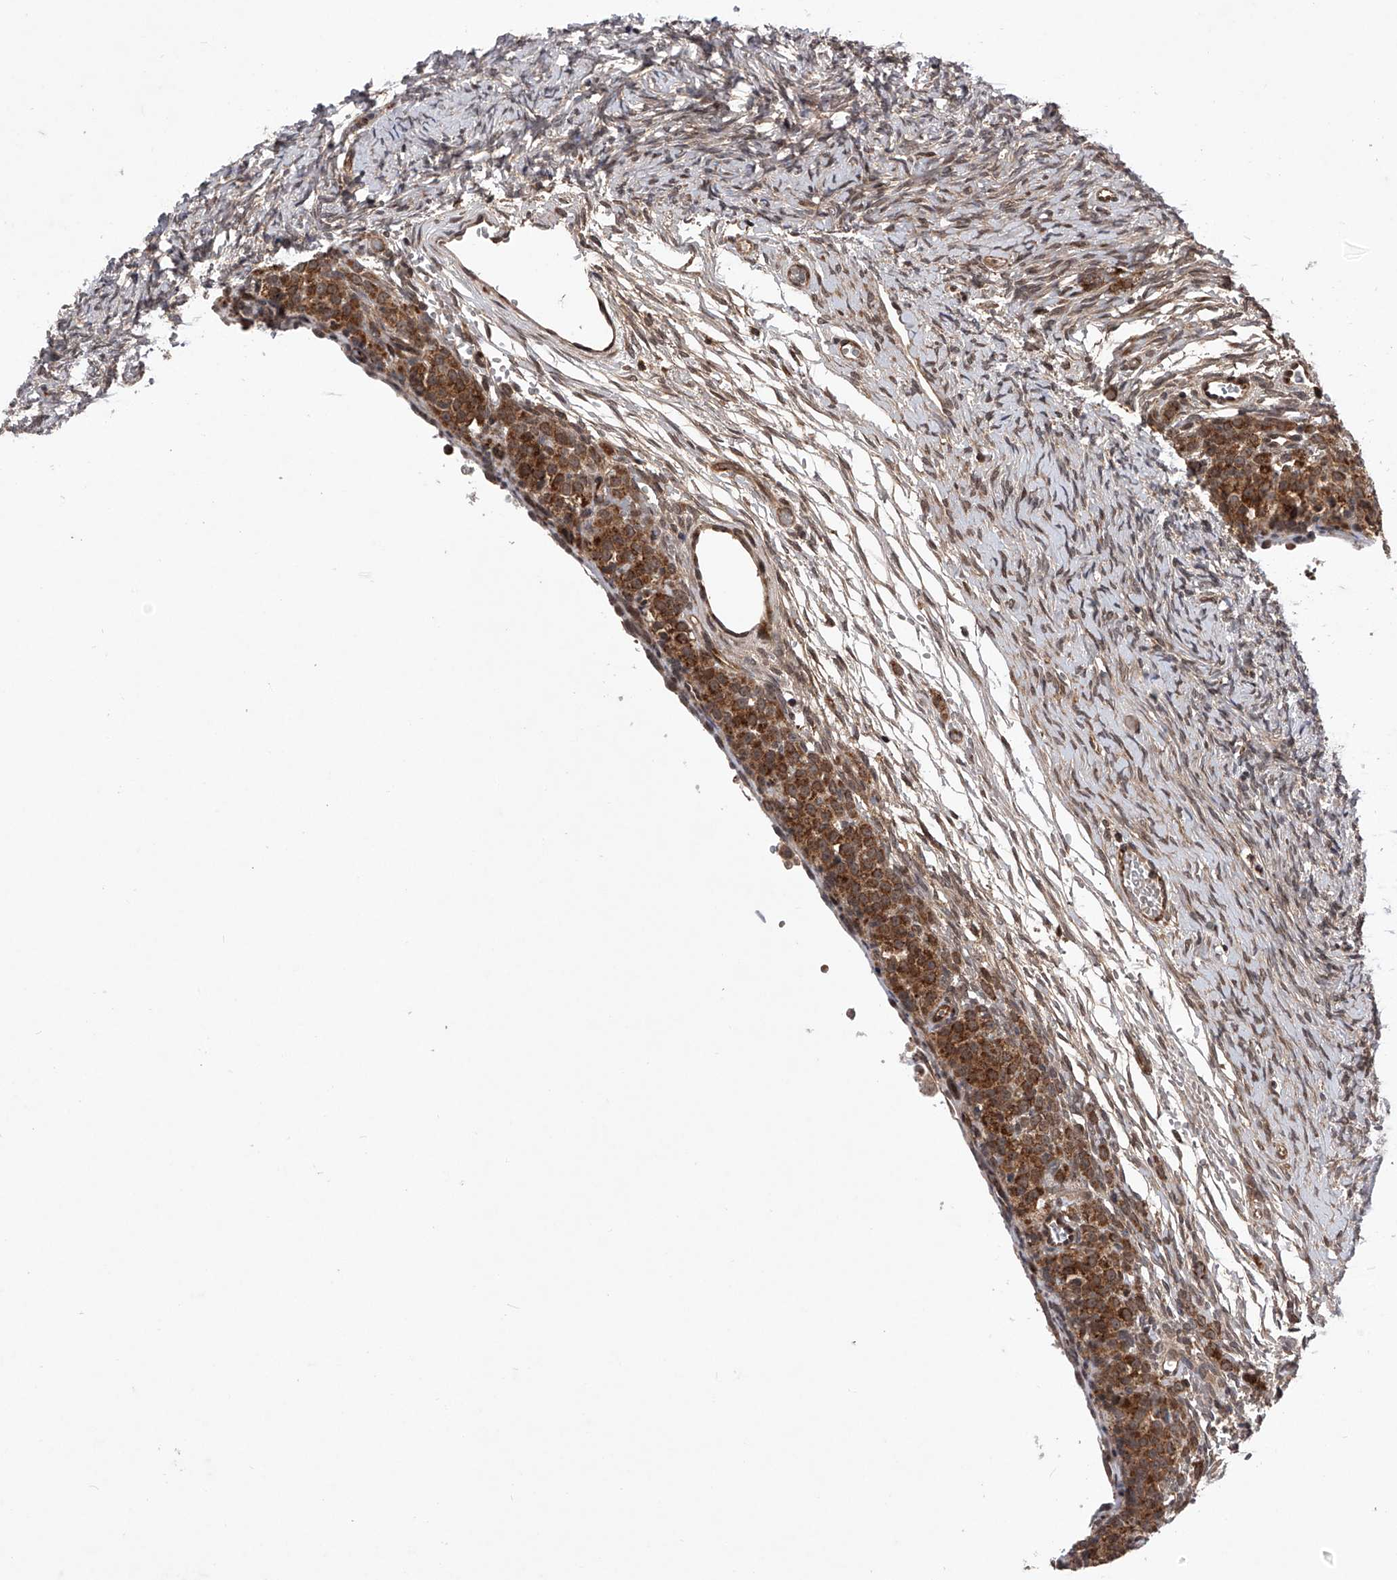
{"staining": {"intensity": "weak", "quantity": "25%-75%", "location": "nuclear"}, "tissue": "ovary", "cell_type": "Ovarian stroma cells", "image_type": "normal", "snomed": [{"axis": "morphology", "description": "Adenocarcinoma, NOS"}, {"axis": "topography", "description": "Endometrium"}], "caption": "Protein expression by immunohistochemistry demonstrates weak nuclear staining in approximately 25%-75% of ovarian stroma cells in unremarkable ovary. Ihc stains the protein of interest in brown and the nuclei are stained blue.", "gene": "MAP3K11", "patient": {"sex": "female", "age": 32}}